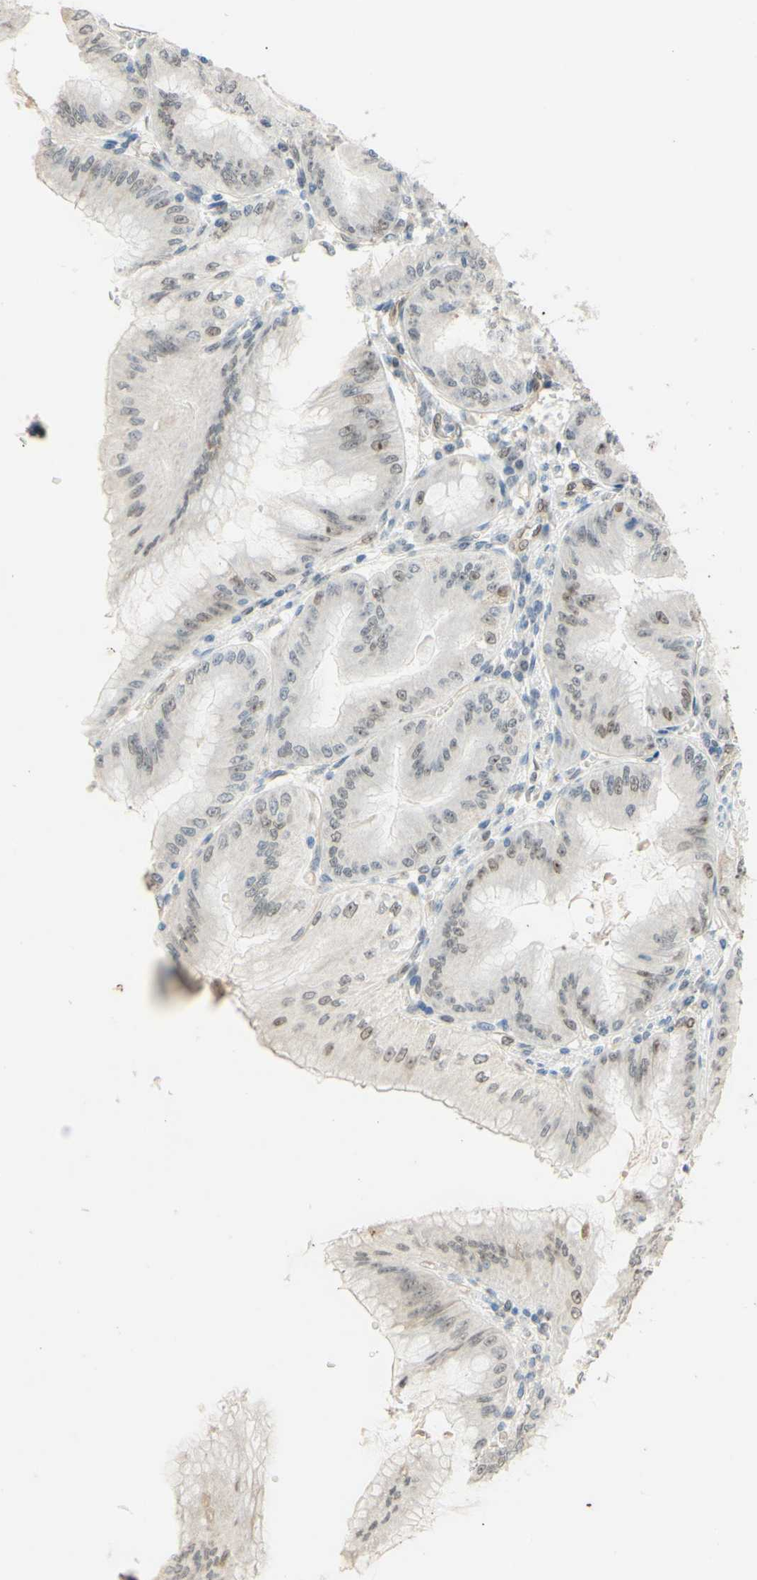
{"staining": {"intensity": "moderate", "quantity": ">75%", "location": "nuclear"}, "tissue": "stomach", "cell_type": "Glandular cells", "image_type": "normal", "snomed": [{"axis": "morphology", "description": "Normal tissue, NOS"}, {"axis": "topography", "description": "Stomach, lower"}], "caption": "The histopathology image reveals a brown stain indicating the presence of a protein in the nuclear of glandular cells in stomach.", "gene": "POLB", "patient": {"sex": "male", "age": 71}}